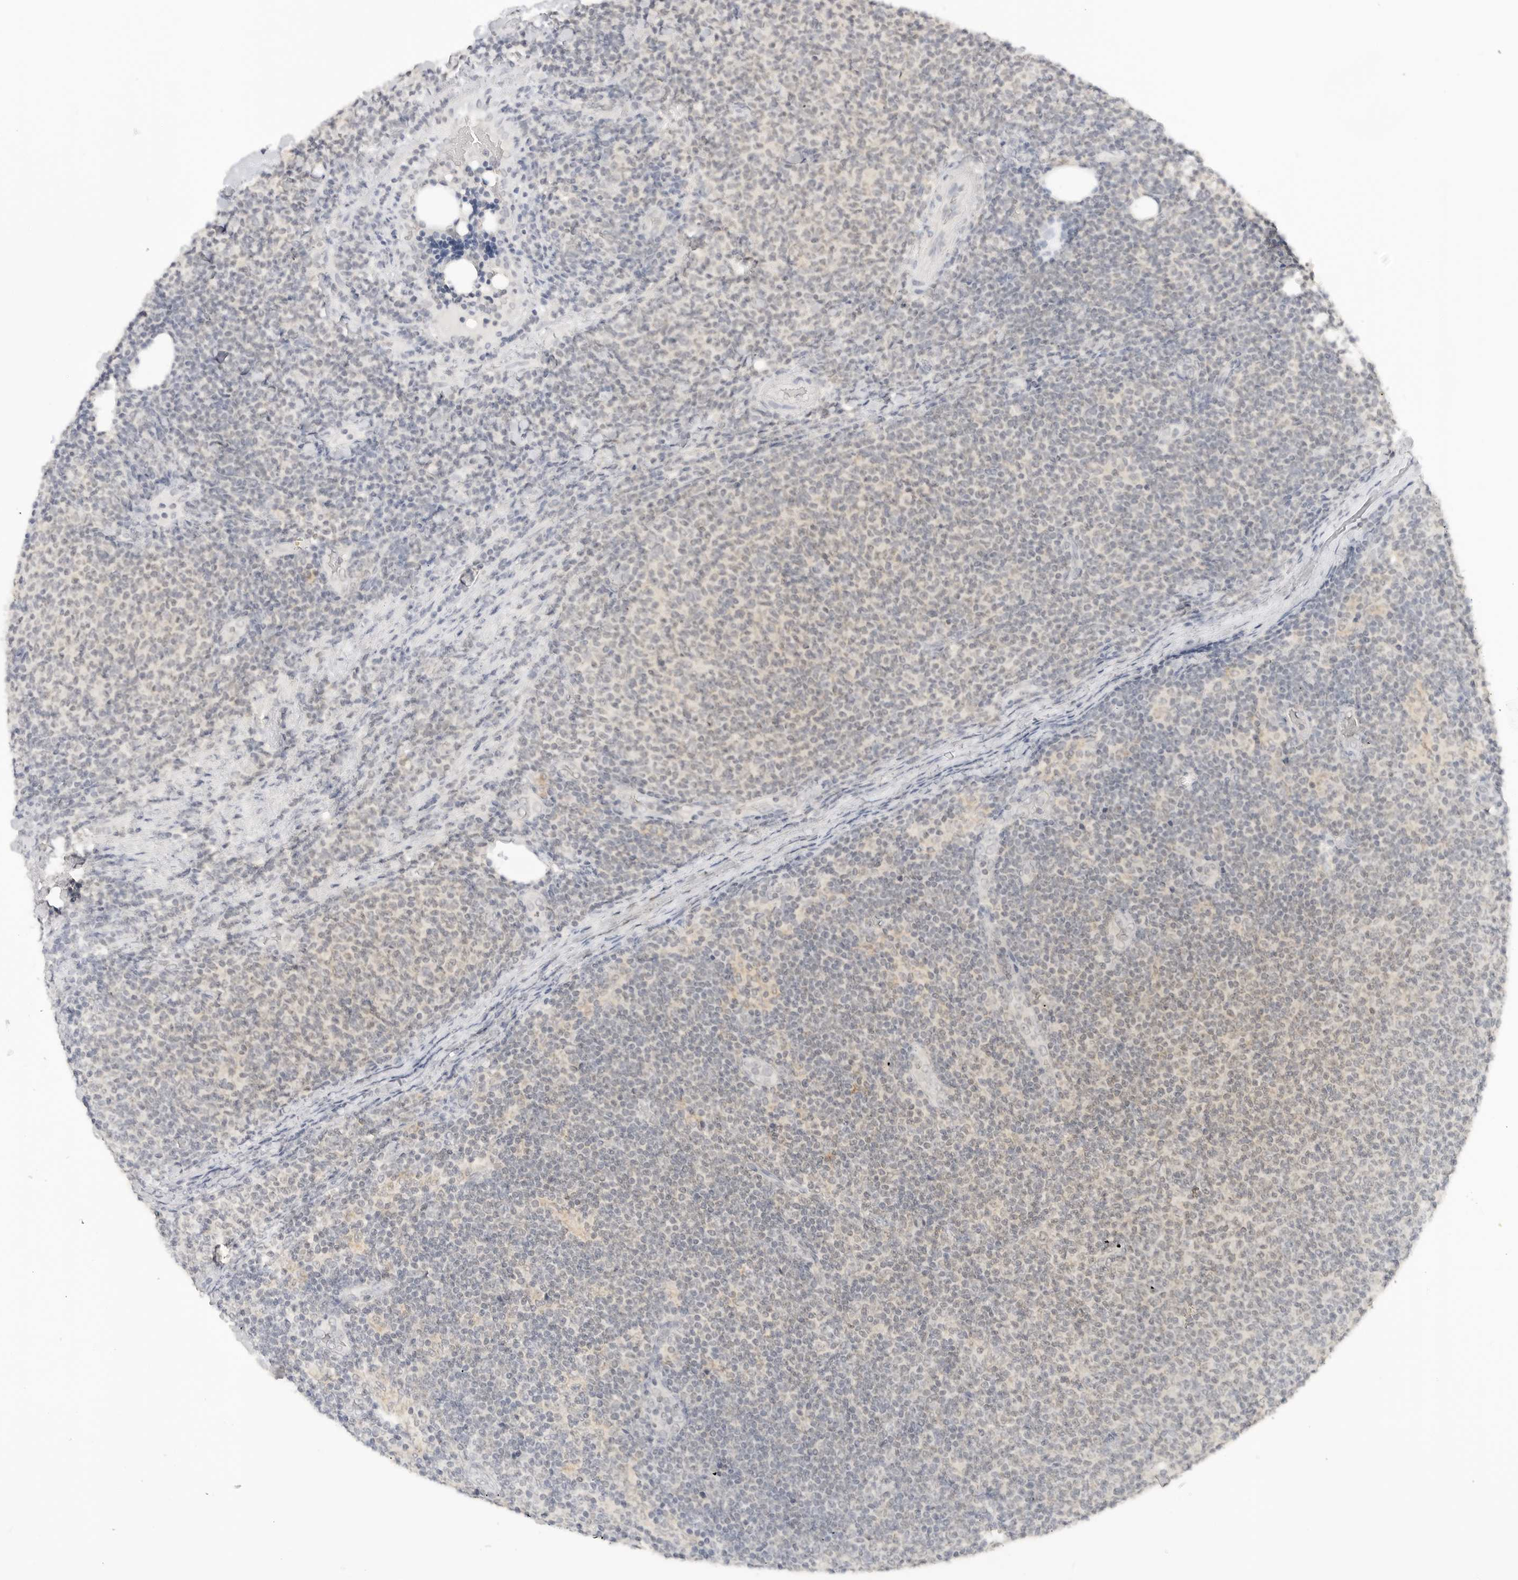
{"staining": {"intensity": "negative", "quantity": "none", "location": "none"}, "tissue": "lymphoma", "cell_type": "Tumor cells", "image_type": "cancer", "snomed": [{"axis": "morphology", "description": "Malignant lymphoma, non-Hodgkin's type, Low grade"}, {"axis": "topography", "description": "Lymph node"}], "caption": "DAB (3,3'-diaminobenzidine) immunohistochemical staining of malignant lymphoma, non-Hodgkin's type (low-grade) reveals no significant positivity in tumor cells.", "gene": "EPHA1", "patient": {"sex": "male", "age": 66}}